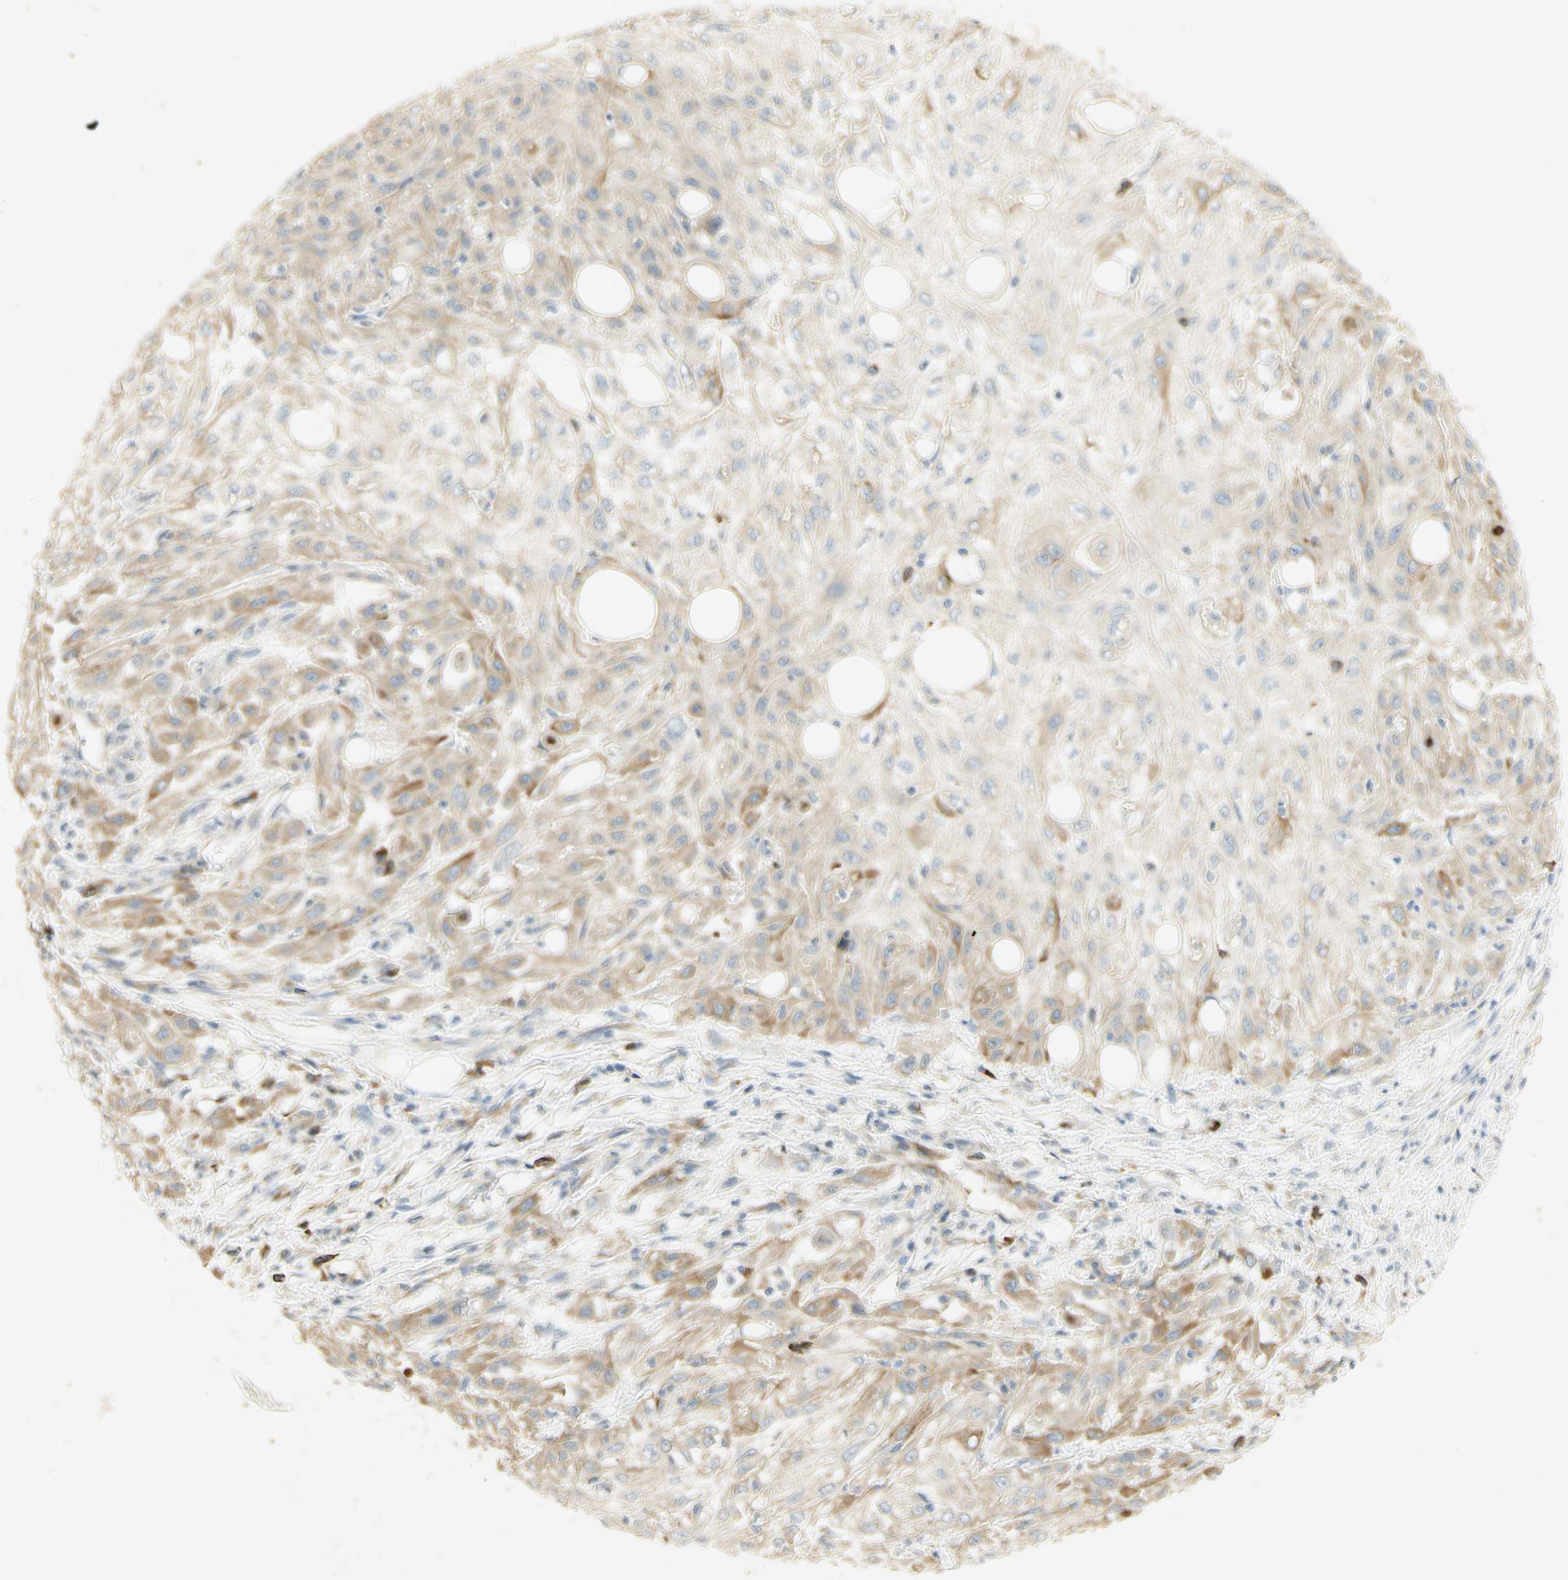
{"staining": {"intensity": "moderate", "quantity": "<25%", "location": "cytoplasmic/membranous"}, "tissue": "skin cancer", "cell_type": "Tumor cells", "image_type": "cancer", "snomed": [{"axis": "morphology", "description": "Squamous cell carcinoma, NOS"}, {"axis": "topography", "description": "Skin"}], "caption": "High-power microscopy captured an immunohistochemistry photomicrograph of skin cancer (squamous cell carcinoma), revealing moderate cytoplasmic/membranous positivity in about <25% of tumor cells.", "gene": "KIF11", "patient": {"sex": "male", "age": 75}}